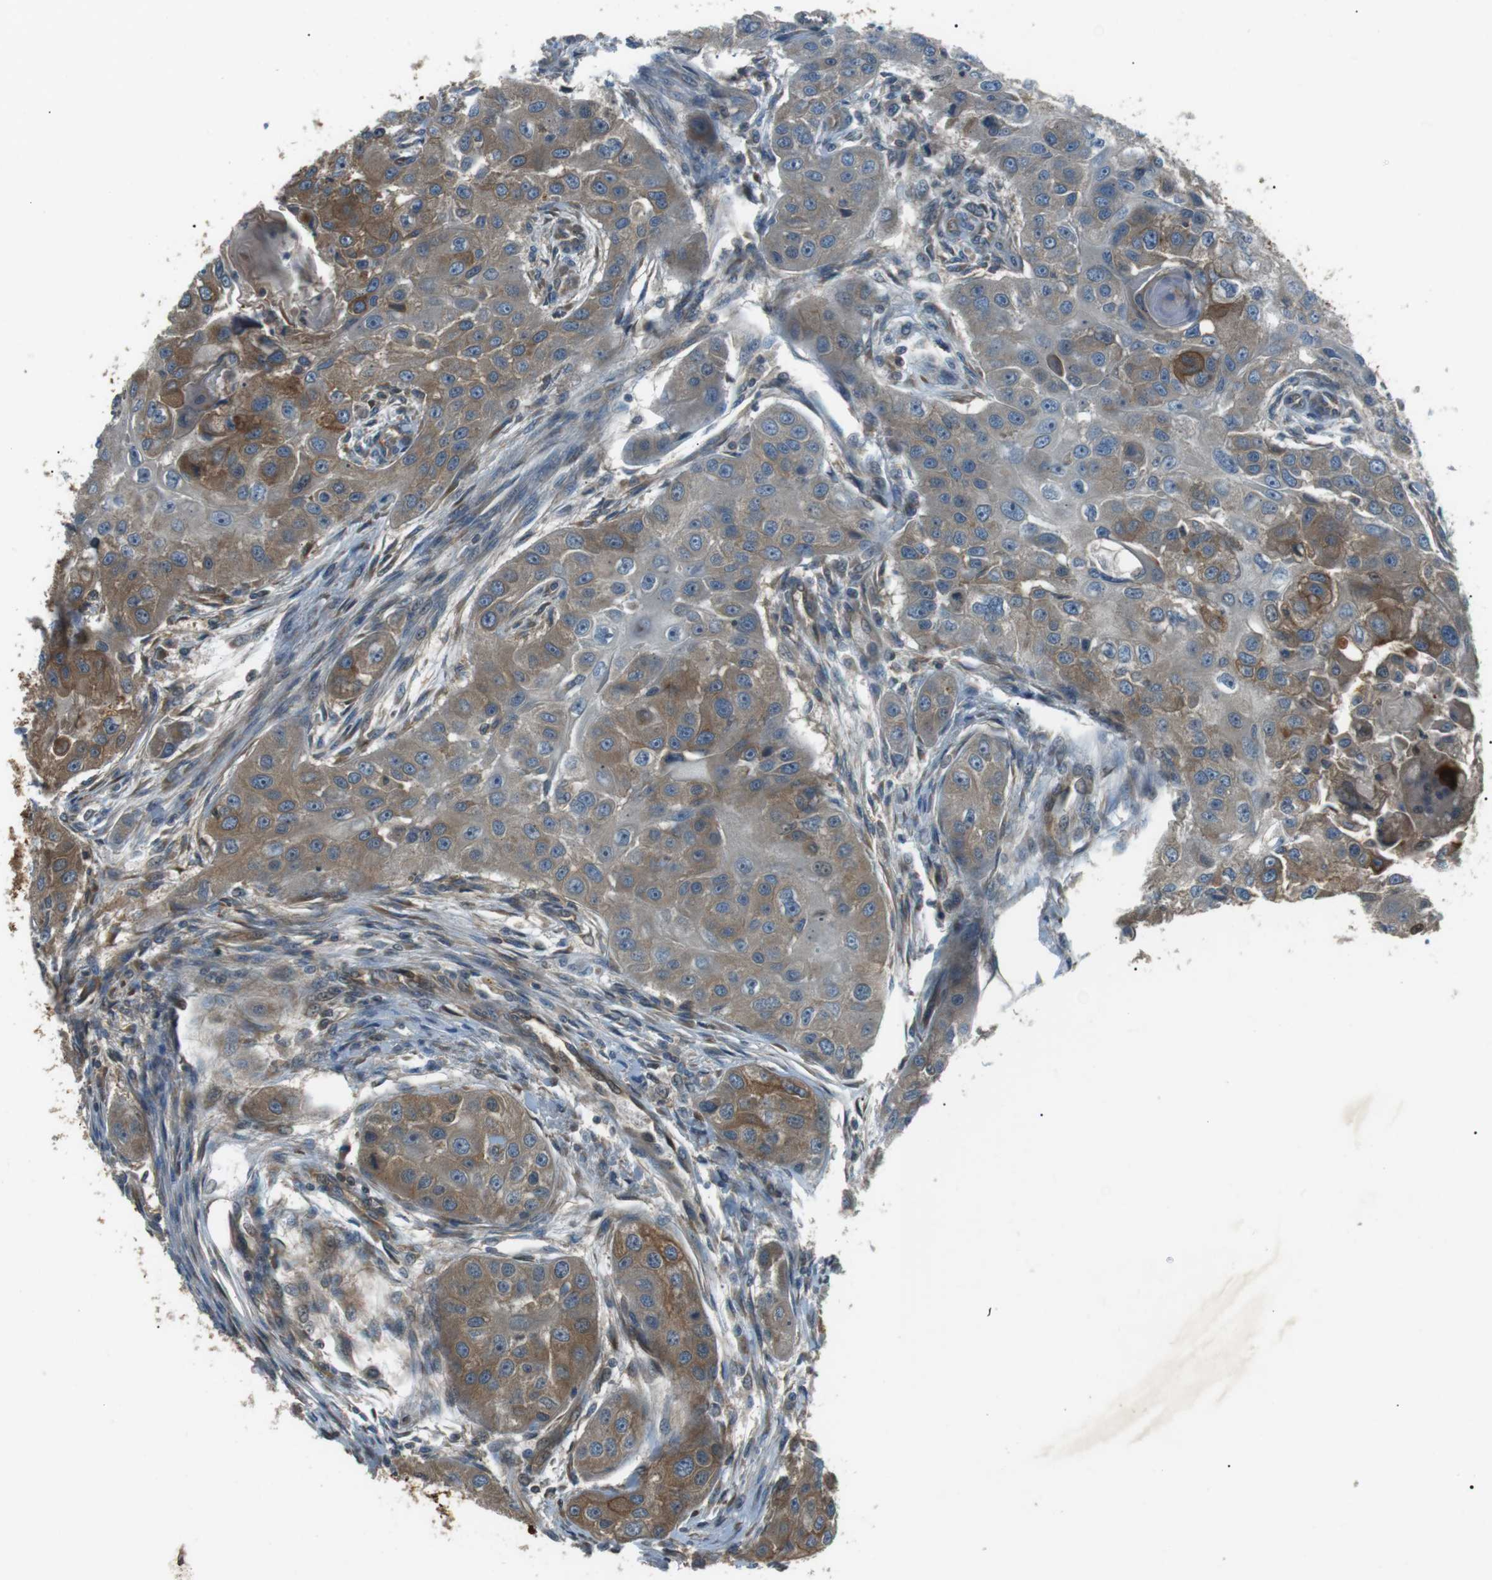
{"staining": {"intensity": "moderate", "quantity": "25%-75%", "location": "cytoplasmic/membranous"}, "tissue": "head and neck cancer", "cell_type": "Tumor cells", "image_type": "cancer", "snomed": [{"axis": "morphology", "description": "Normal tissue, NOS"}, {"axis": "morphology", "description": "Squamous cell carcinoma, NOS"}, {"axis": "topography", "description": "Skeletal muscle"}, {"axis": "topography", "description": "Head-Neck"}], "caption": "Immunohistochemistry staining of squamous cell carcinoma (head and neck), which demonstrates medium levels of moderate cytoplasmic/membranous expression in about 25%-75% of tumor cells indicating moderate cytoplasmic/membranous protein expression. The staining was performed using DAB (3,3'-diaminobenzidine) (brown) for protein detection and nuclei were counterstained in hematoxylin (blue).", "gene": "GPR161", "patient": {"sex": "male", "age": 51}}